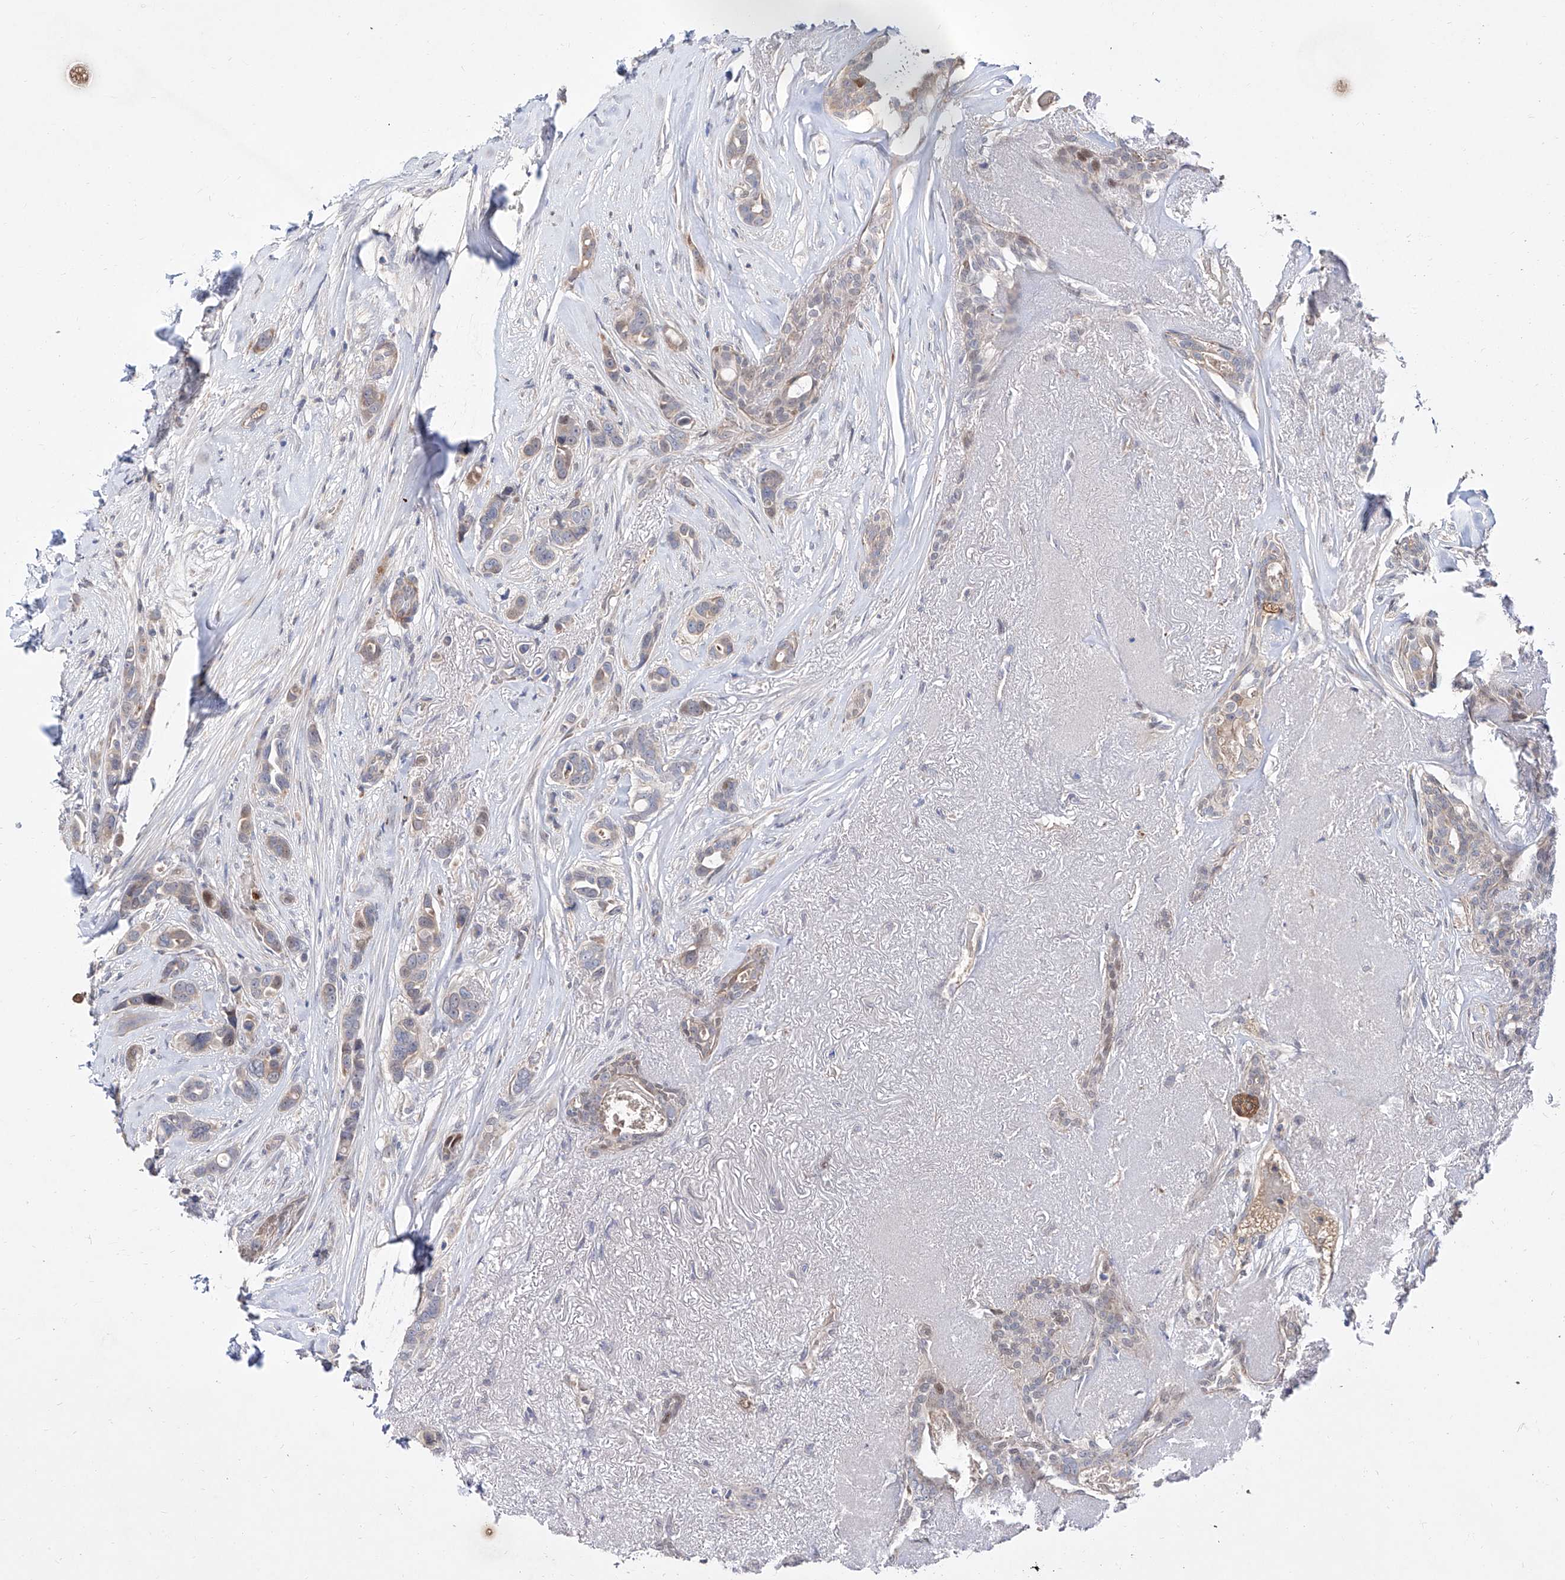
{"staining": {"intensity": "weak", "quantity": "<25%", "location": "cytoplasmic/membranous"}, "tissue": "breast cancer", "cell_type": "Tumor cells", "image_type": "cancer", "snomed": [{"axis": "morphology", "description": "Lobular carcinoma"}, {"axis": "topography", "description": "Breast"}], "caption": "DAB (3,3'-diaminobenzidine) immunohistochemical staining of breast cancer shows no significant positivity in tumor cells.", "gene": "FUCA2", "patient": {"sex": "female", "age": 51}}